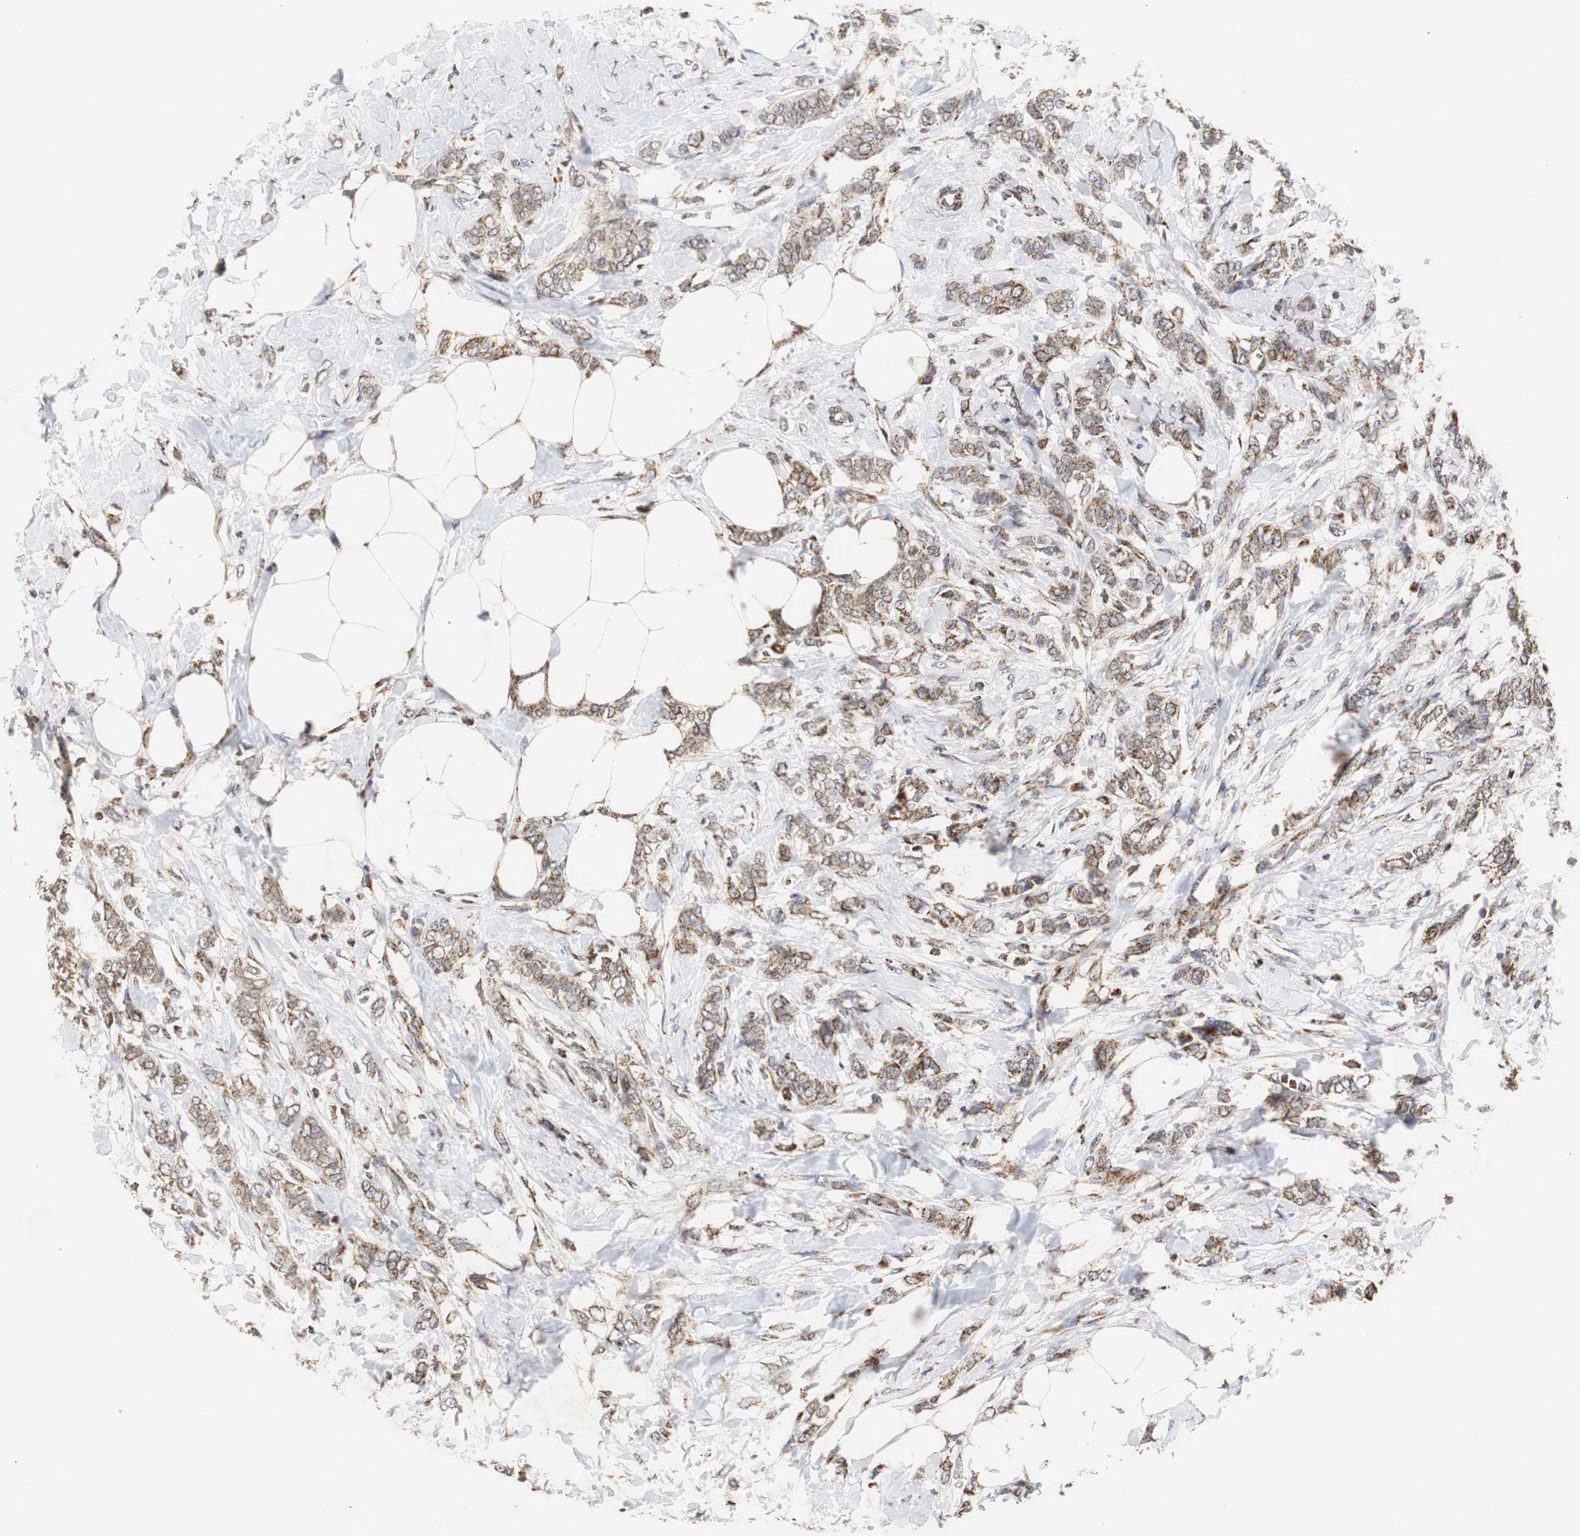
{"staining": {"intensity": "moderate", "quantity": ">75%", "location": "cytoplasmic/membranous"}, "tissue": "breast cancer", "cell_type": "Tumor cells", "image_type": "cancer", "snomed": [{"axis": "morphology", "description": "Lobular carcinoma, in situ"}, {"axis": "morphology", "description": "Lobular carcinoma"}, {"axis": "topography", "description": "Breast"}], "caption": "Lobular carcinoma in situ (breast) stained for a protein (brown) displays moderate cytoplasmic/membranous positive staining in about >75% of tumor cells.", "gene": "HSD17B10", "patient": {"sex": "female", "age": 41}}